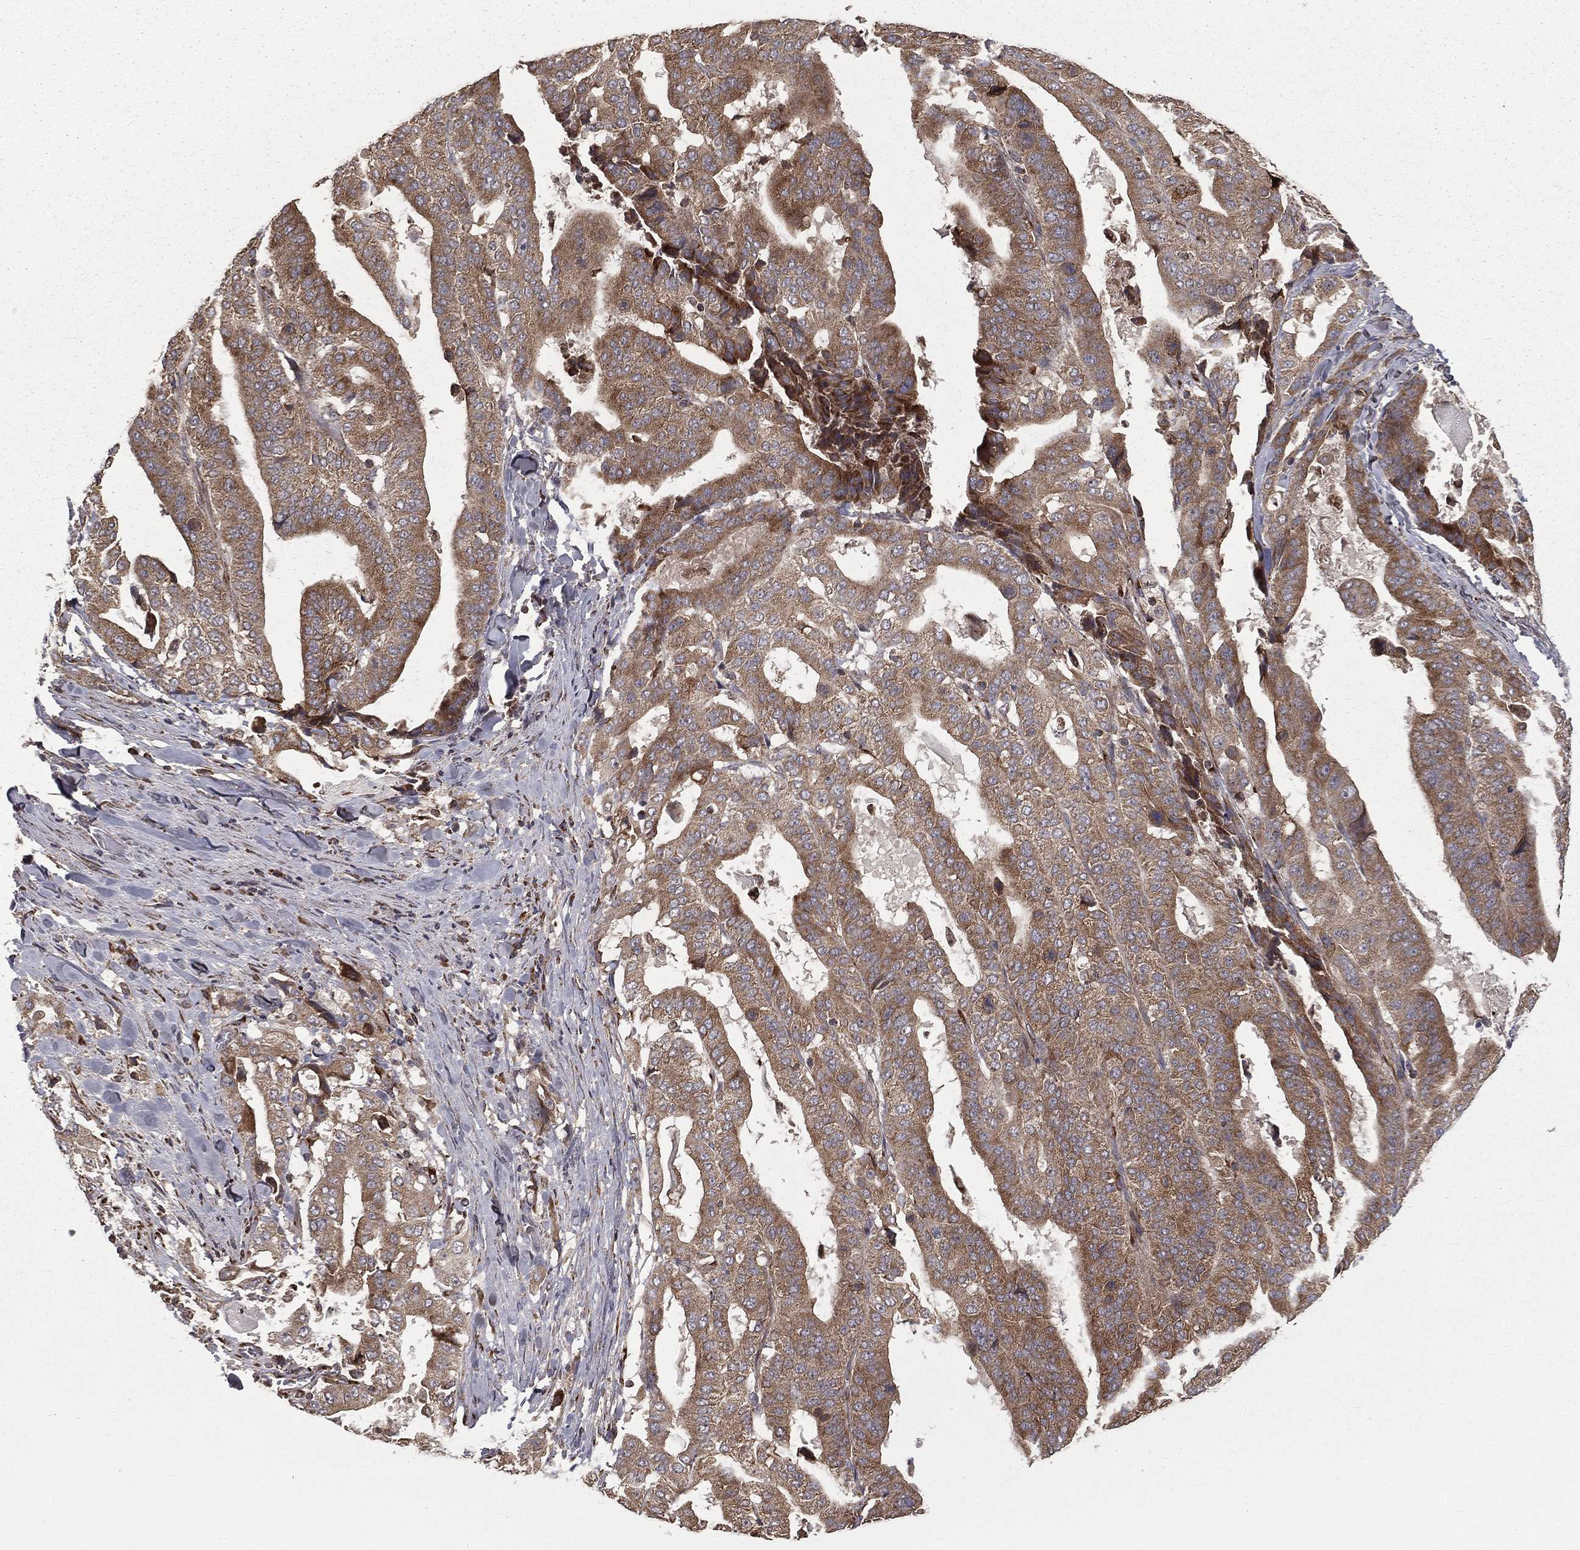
{"staining": {"intensity": "weak", "quantity": ">75%", "location": "cytoplasmic/membranous"}, "tissue": "stomach cancer", "cell_type": "Tumor cells", "image_type": "cancer", "snomed": [{"axis": "morphology", "description": "Adenocarcinoma, NOS"}, {"axis": "topography", "description": "Stomach"}], "caption": "A histopathology image of stomach cancer (adenocarcinoma) stained for a protein exhibits weak cytoplasmic/membranous brown staining in tumor cells.", "gene": "OLFML1", "patient": {"sex": "male", "age": 48}}